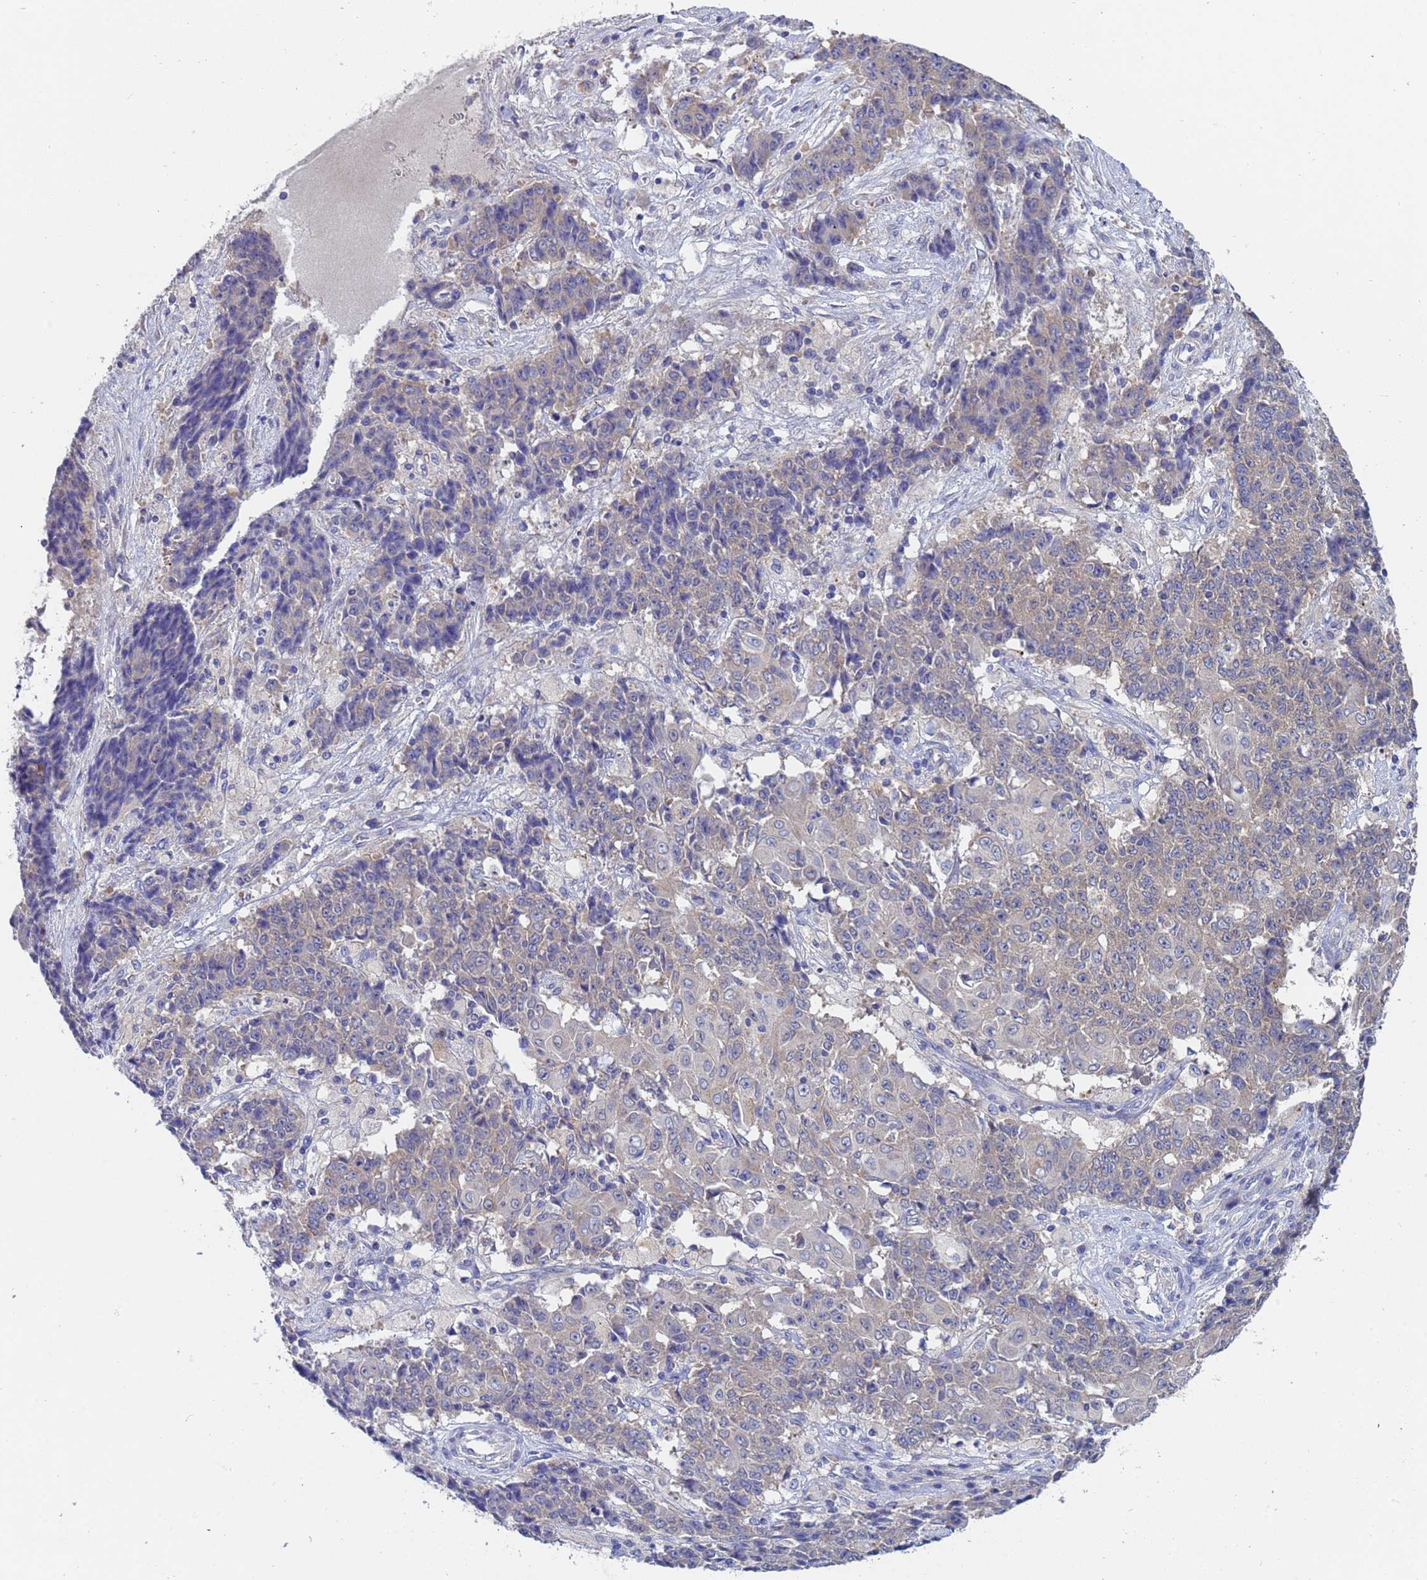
{"staining": {"intensity": "weak", "quantity": "<25%", "location": "cytoplasmic/membranous"}, "tissue": "ovarian cancer", "cell_type": "Tumor cells", "image_type": "cancer", "snomed": [{"axis": "morphology", "description": "Carcinoma, endometroid"}, {"axis": "topography", "description": "Ovary"}], "caption": "Histopathology image shows no significant protein positivity in tumor cells of ovarian cancer.", "gene": "TTLL11", "patient": {"sex": "female", "age": 42}}